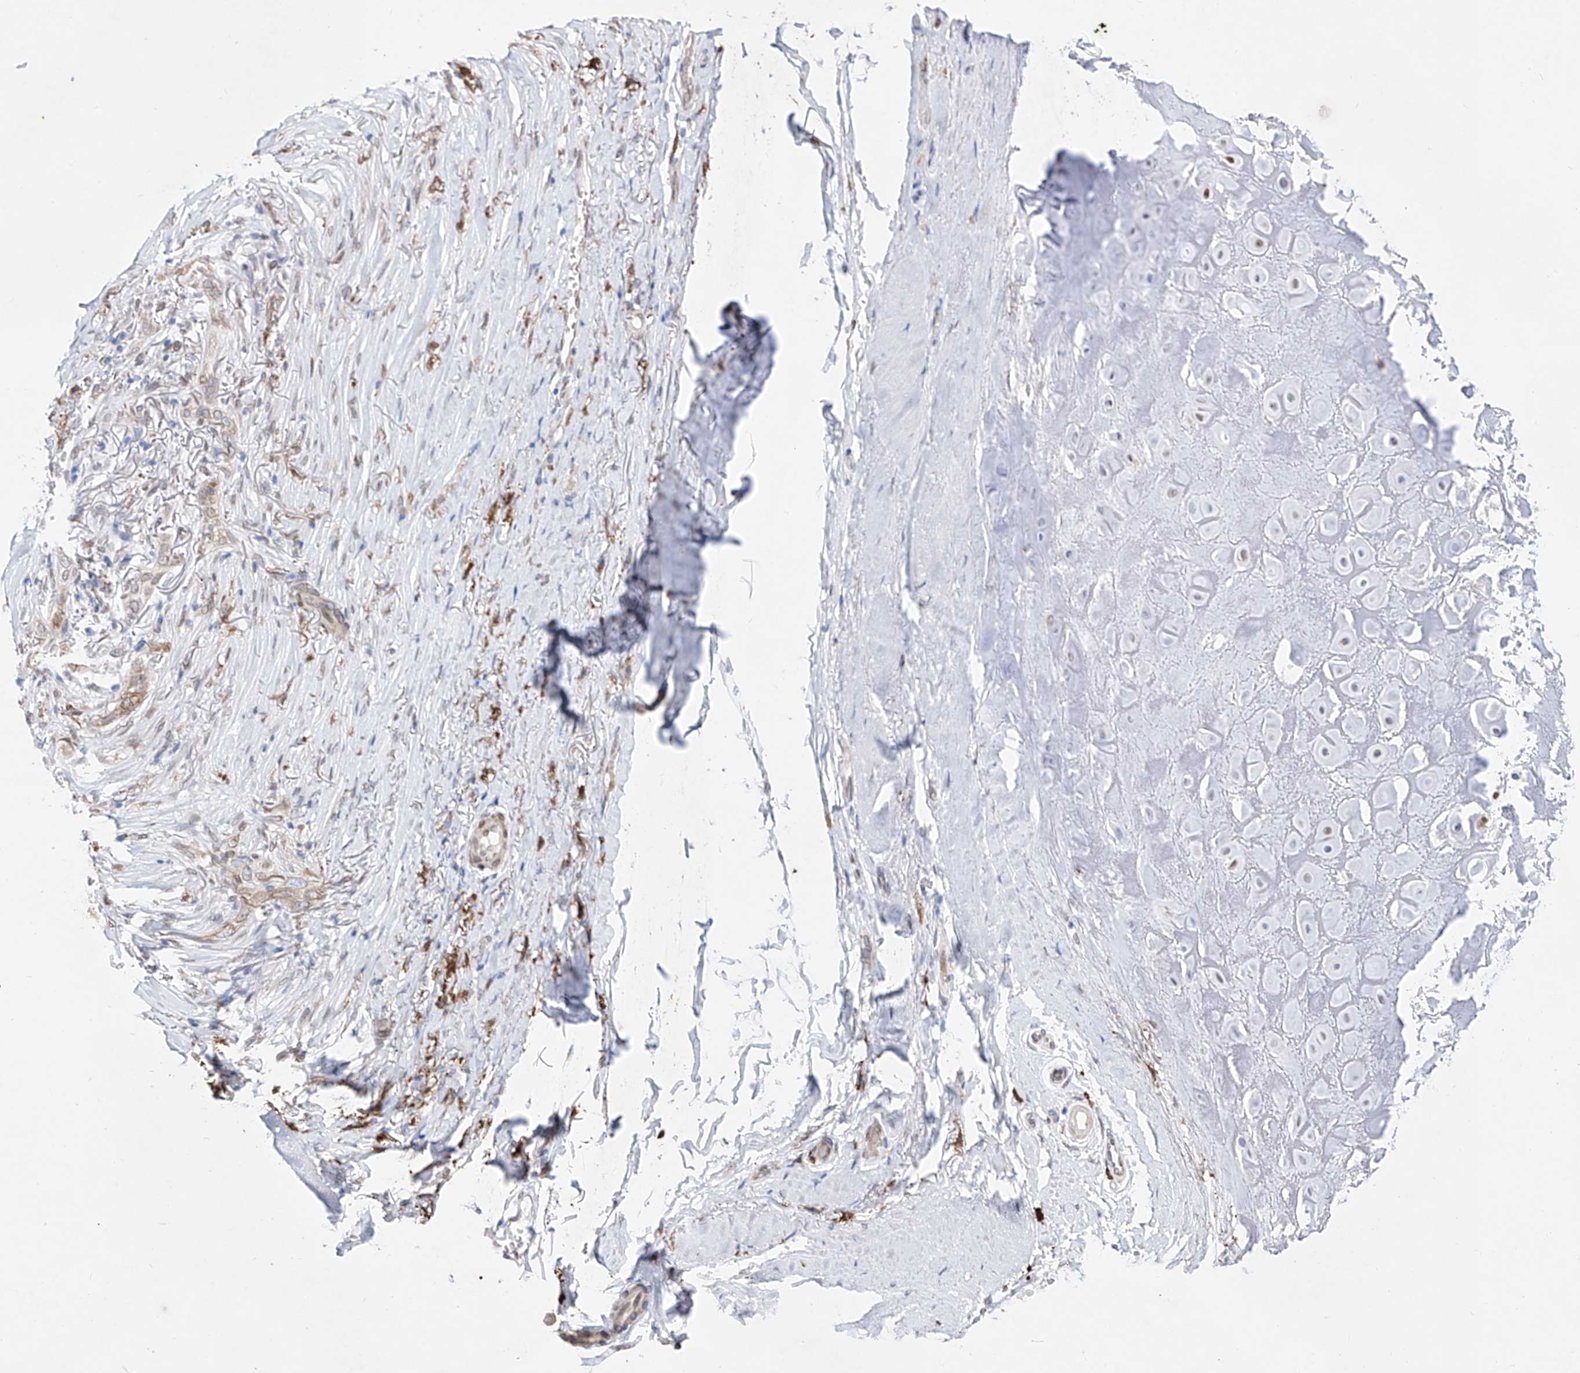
{"staining": {"intensity": "negative", "quantity": "none", "location": "none"}, "tissue": "adipose tissue", "cell_type": "Adipocytes", "image_type": "normal", "snomed": [{"axis": "morphology", "description": "Normal tissue, NOS"}, {"axis": "morphology", "description": "Basal cell carcinoma"}, {"axis": "topography", "description": "Skin"}], "caption": "DAB (3,3'-diaminobenzidine) immunohistochemical staining of normal human adipose tissue exhibits no significant staining in adipocytes. (DAB immunohistochemistry (IHC) visualized using brightfield microscopy, high magnification).", "gene": "LCLAT1", "patient": {"sex": "female", "age": 89}}